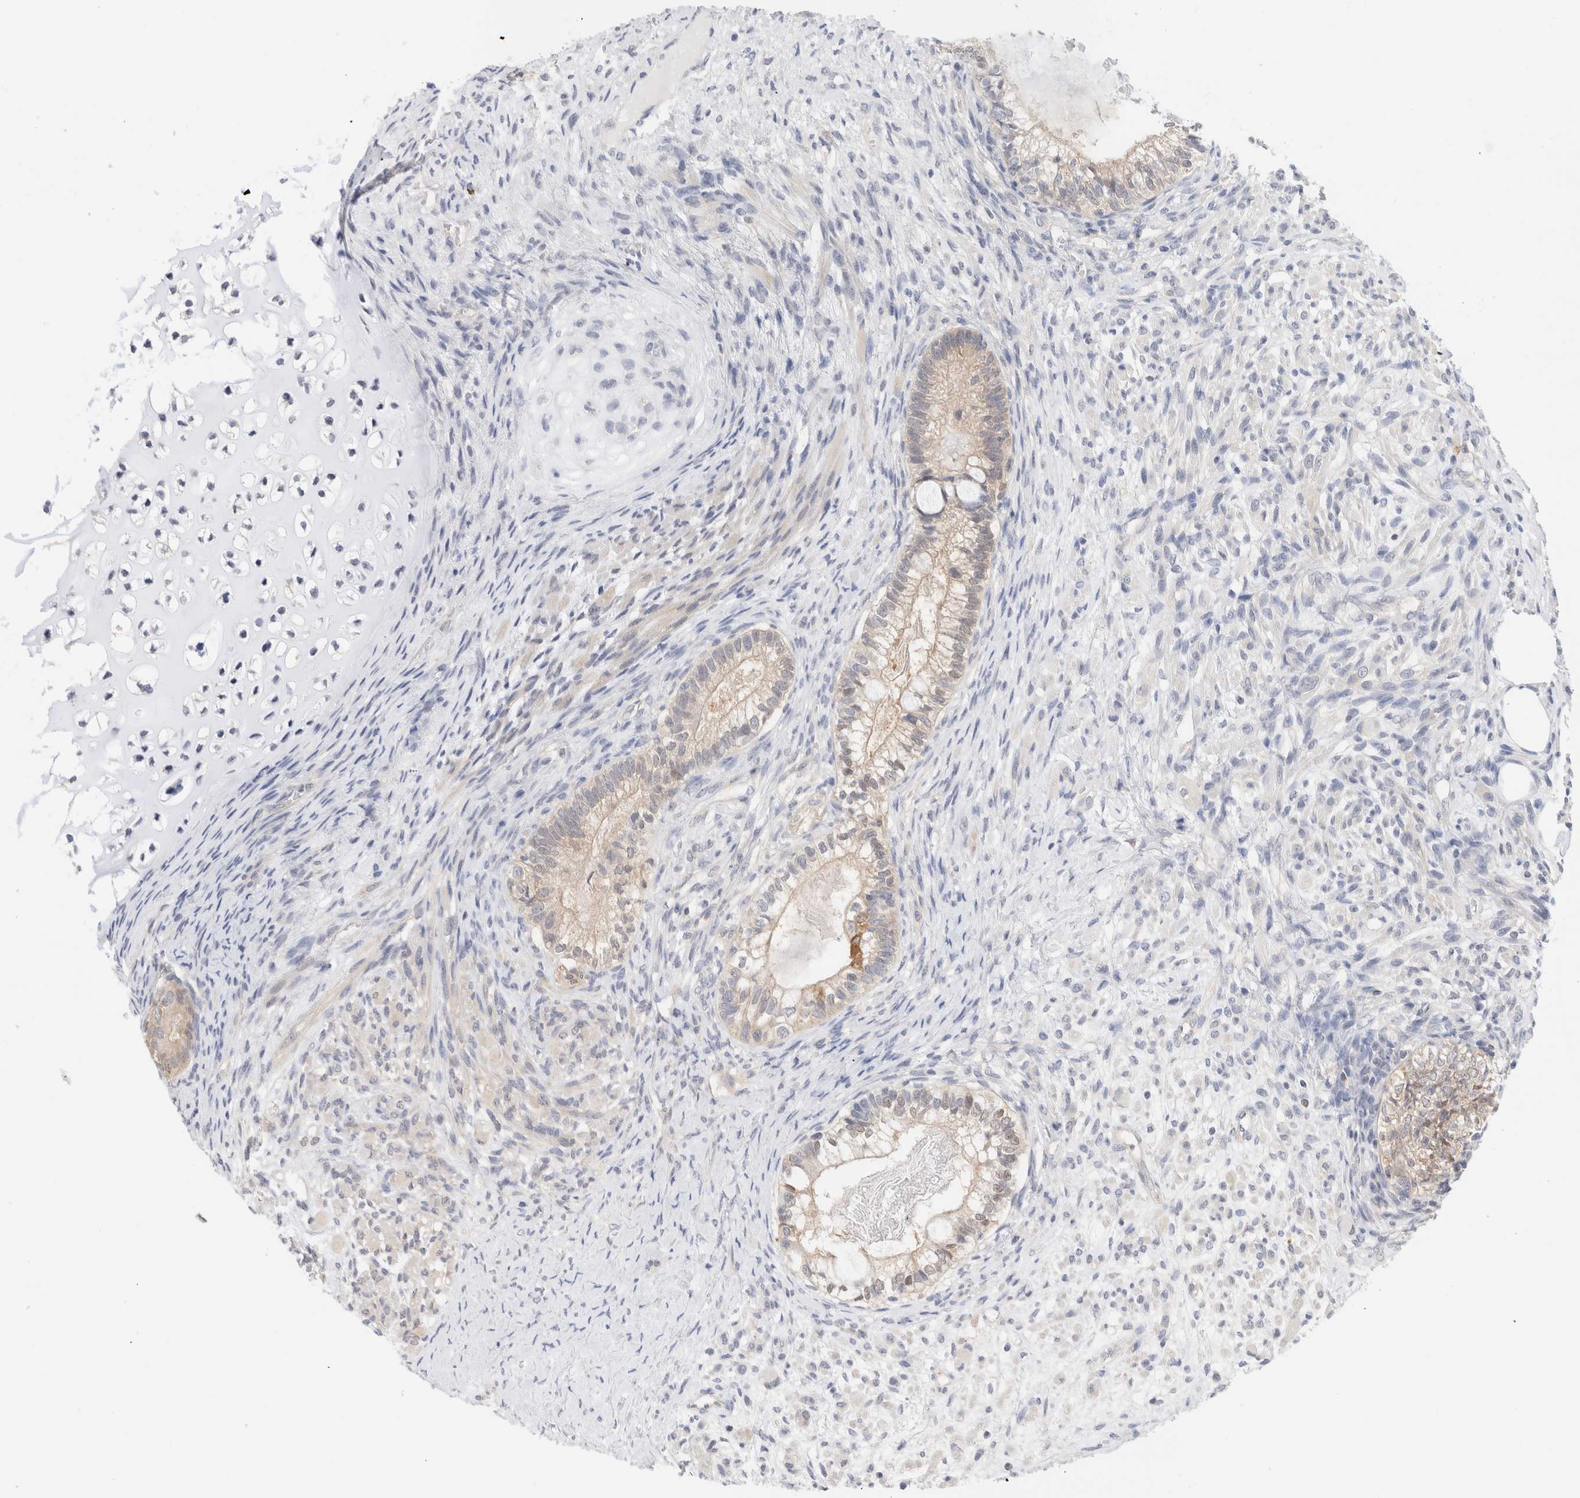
{"staining": {"intensity": "weak", "quantity": "25%-75%", "location": "cytoplasmic/membranous"}, "tissue": "testis cancer", "cell_type": "Tumor cells", "image_type": "cancer", "snomed": [{"axis": "morphology", "description": "Seminoma, NOS"}, {"axis": "morphology", "description": "Carcinoma, Embryonal, NOS"}, {"axis": "topography", "description": "Testis"}], "caption": "A brown stain shows weak cytoplasmic/membranous expression of a protein in human seminoma (testis) tumor cells.", "gene": "C17orf97", "patient": {"sex": "male", "age": 28}}